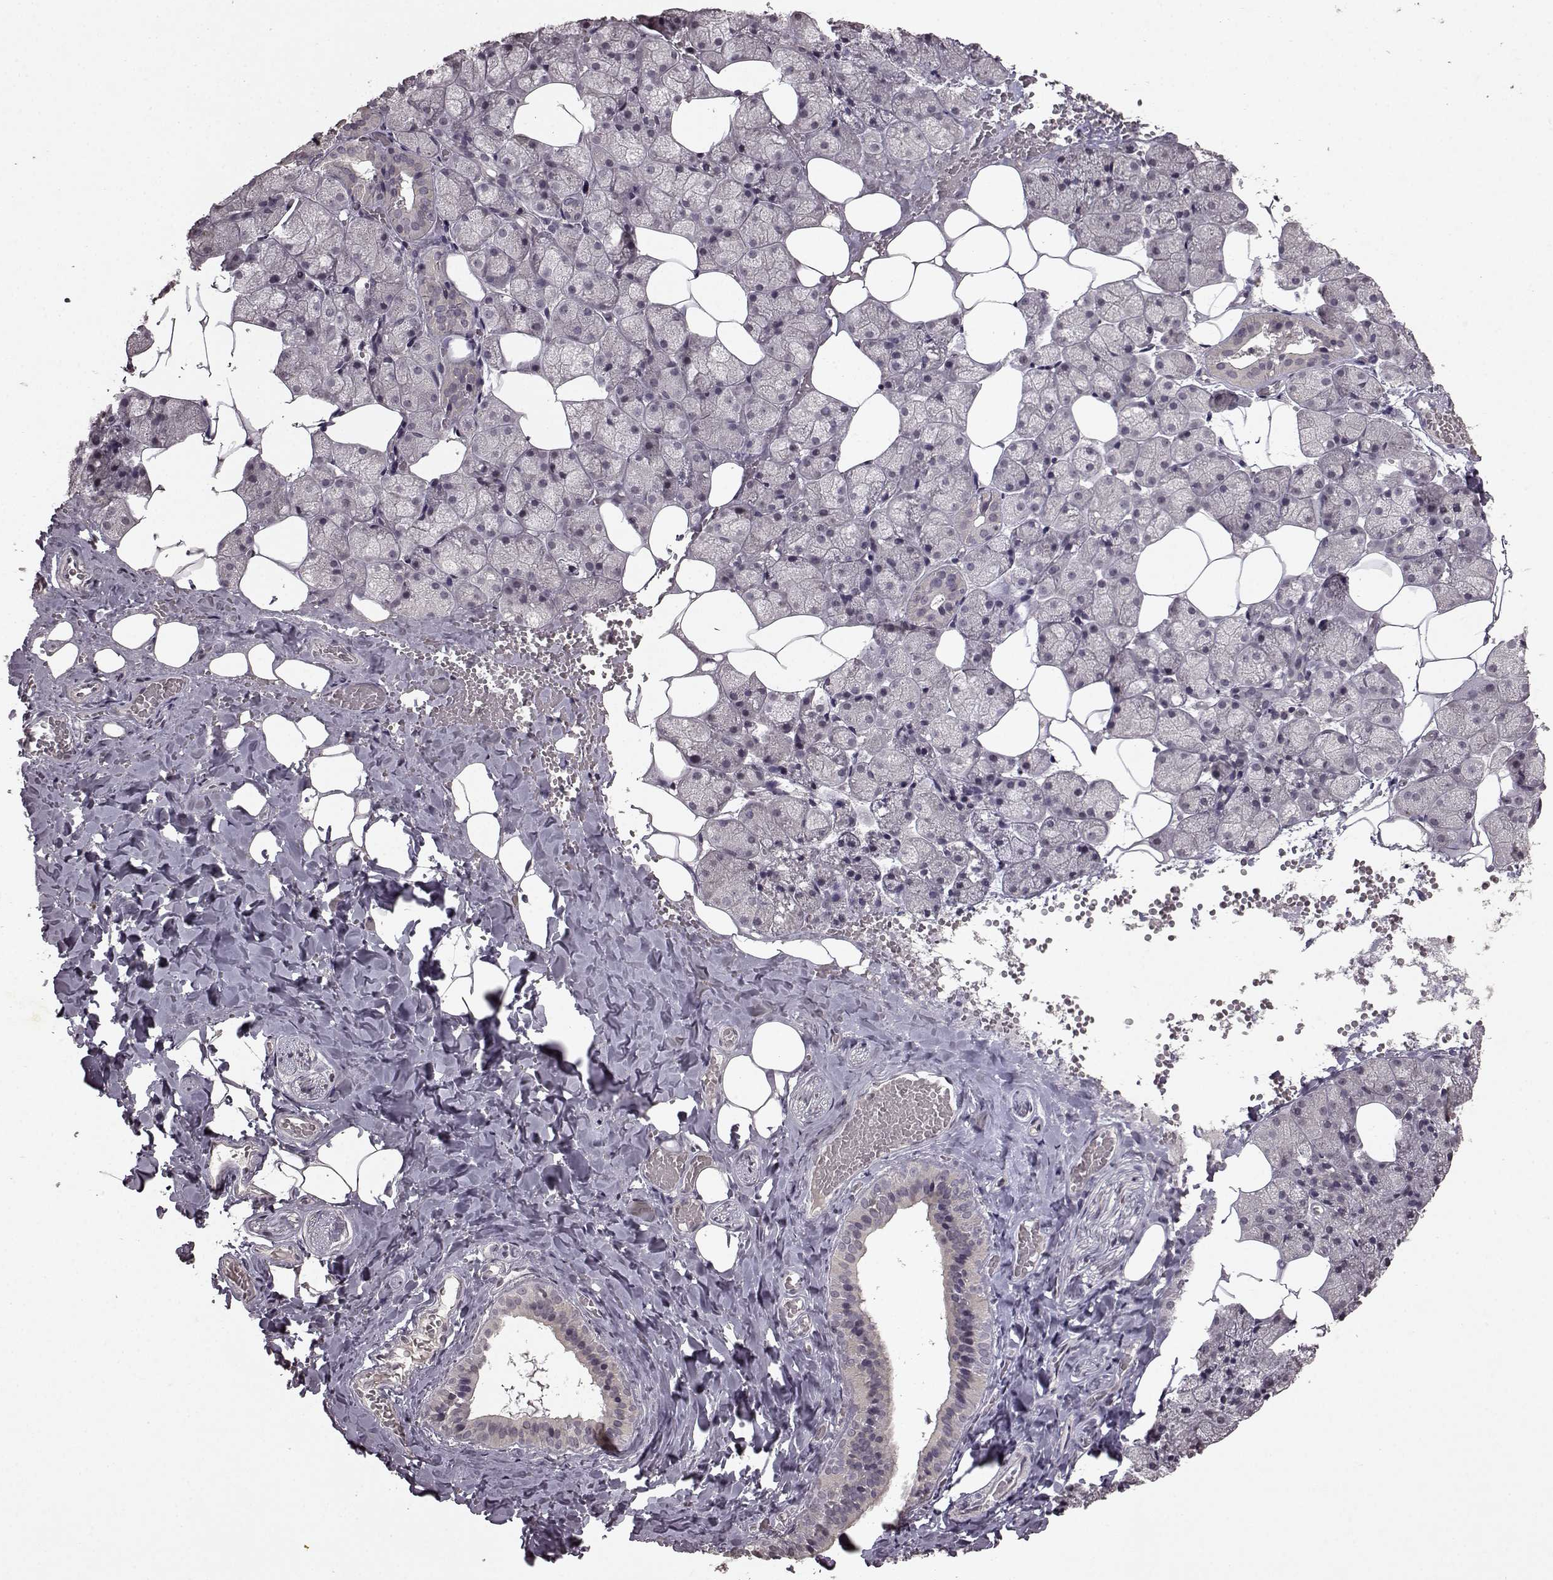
{"staining": {"intensity": "negative", "quantity": "none", "location": "none"}, "tissue": "salivary gland", "cell_type": "Glandular cells", "image_type": "normal", "snomed": [{"axis": "morphology", "description": "Normal tissue, NOS"}, {"axis": "topography", "description": "Salivary gland"}], "caption": "High power microscopy histopathology image of an IHC micrograph of normal salivary gland, revealing no significant expression in glandular cells.", "gene": "LHB", "patient": {"sex": "male", "age": 38}}